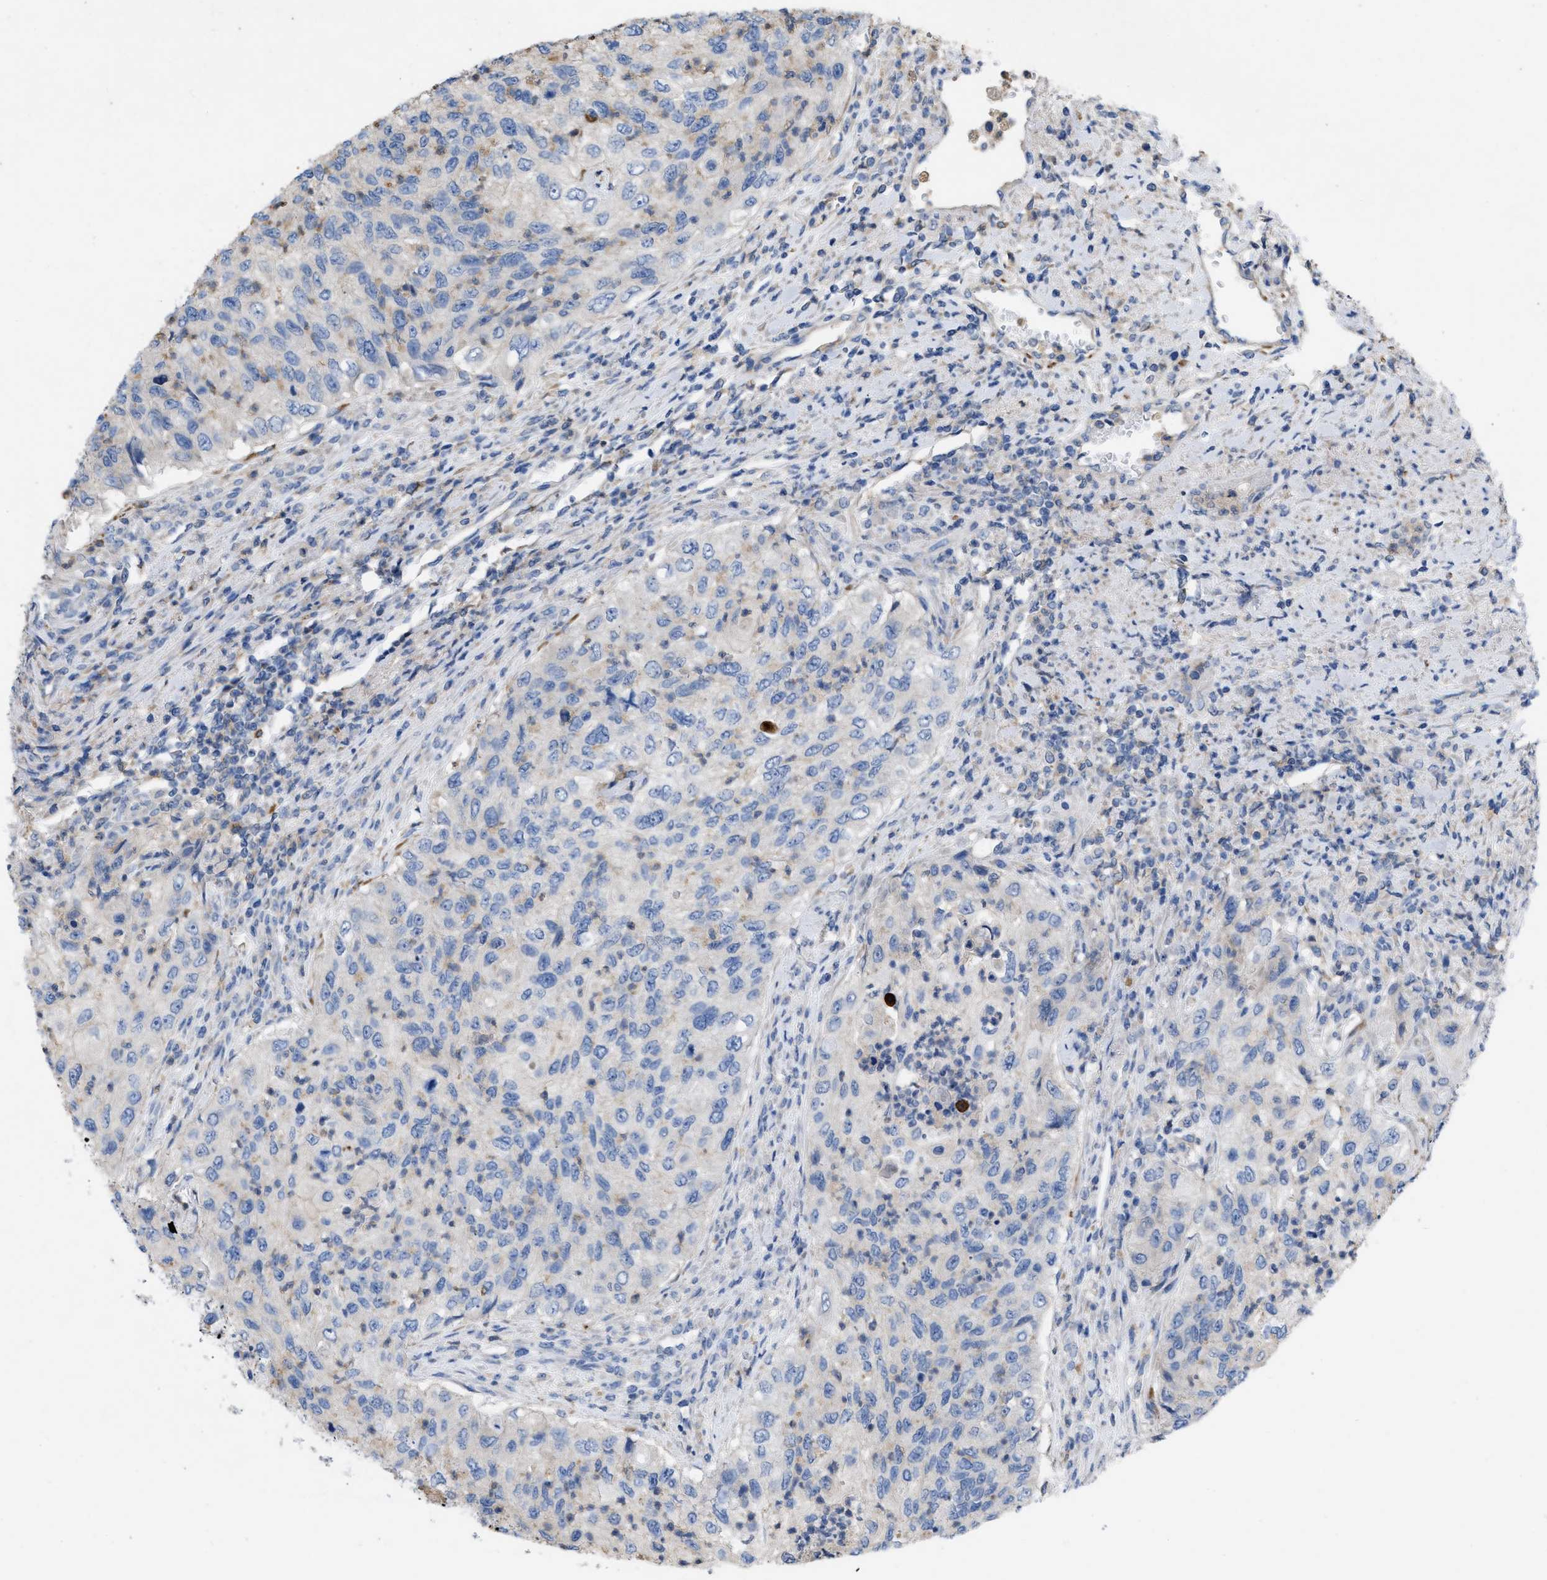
{"staining": {"intensity": "negative", "quantity": "none", "location": "none"}, "tissue": "urothelial cancer", "cell_type": "Tumor cells", "image_type": "cancer", "snomed": [{"axis": "morphology", "description": "Urothelial carcinoma, High grade"}, {"axis": "topography", "description": "Urinary bladder"}], "caption": "High power microscopy micrograph of an IHC image of urothelial cancer, revealing no significant expression in tumor cells. Nuclei are stained in blue.", "gene": "PLPPR5", "patient": {"sex": "female", "age": 60}}